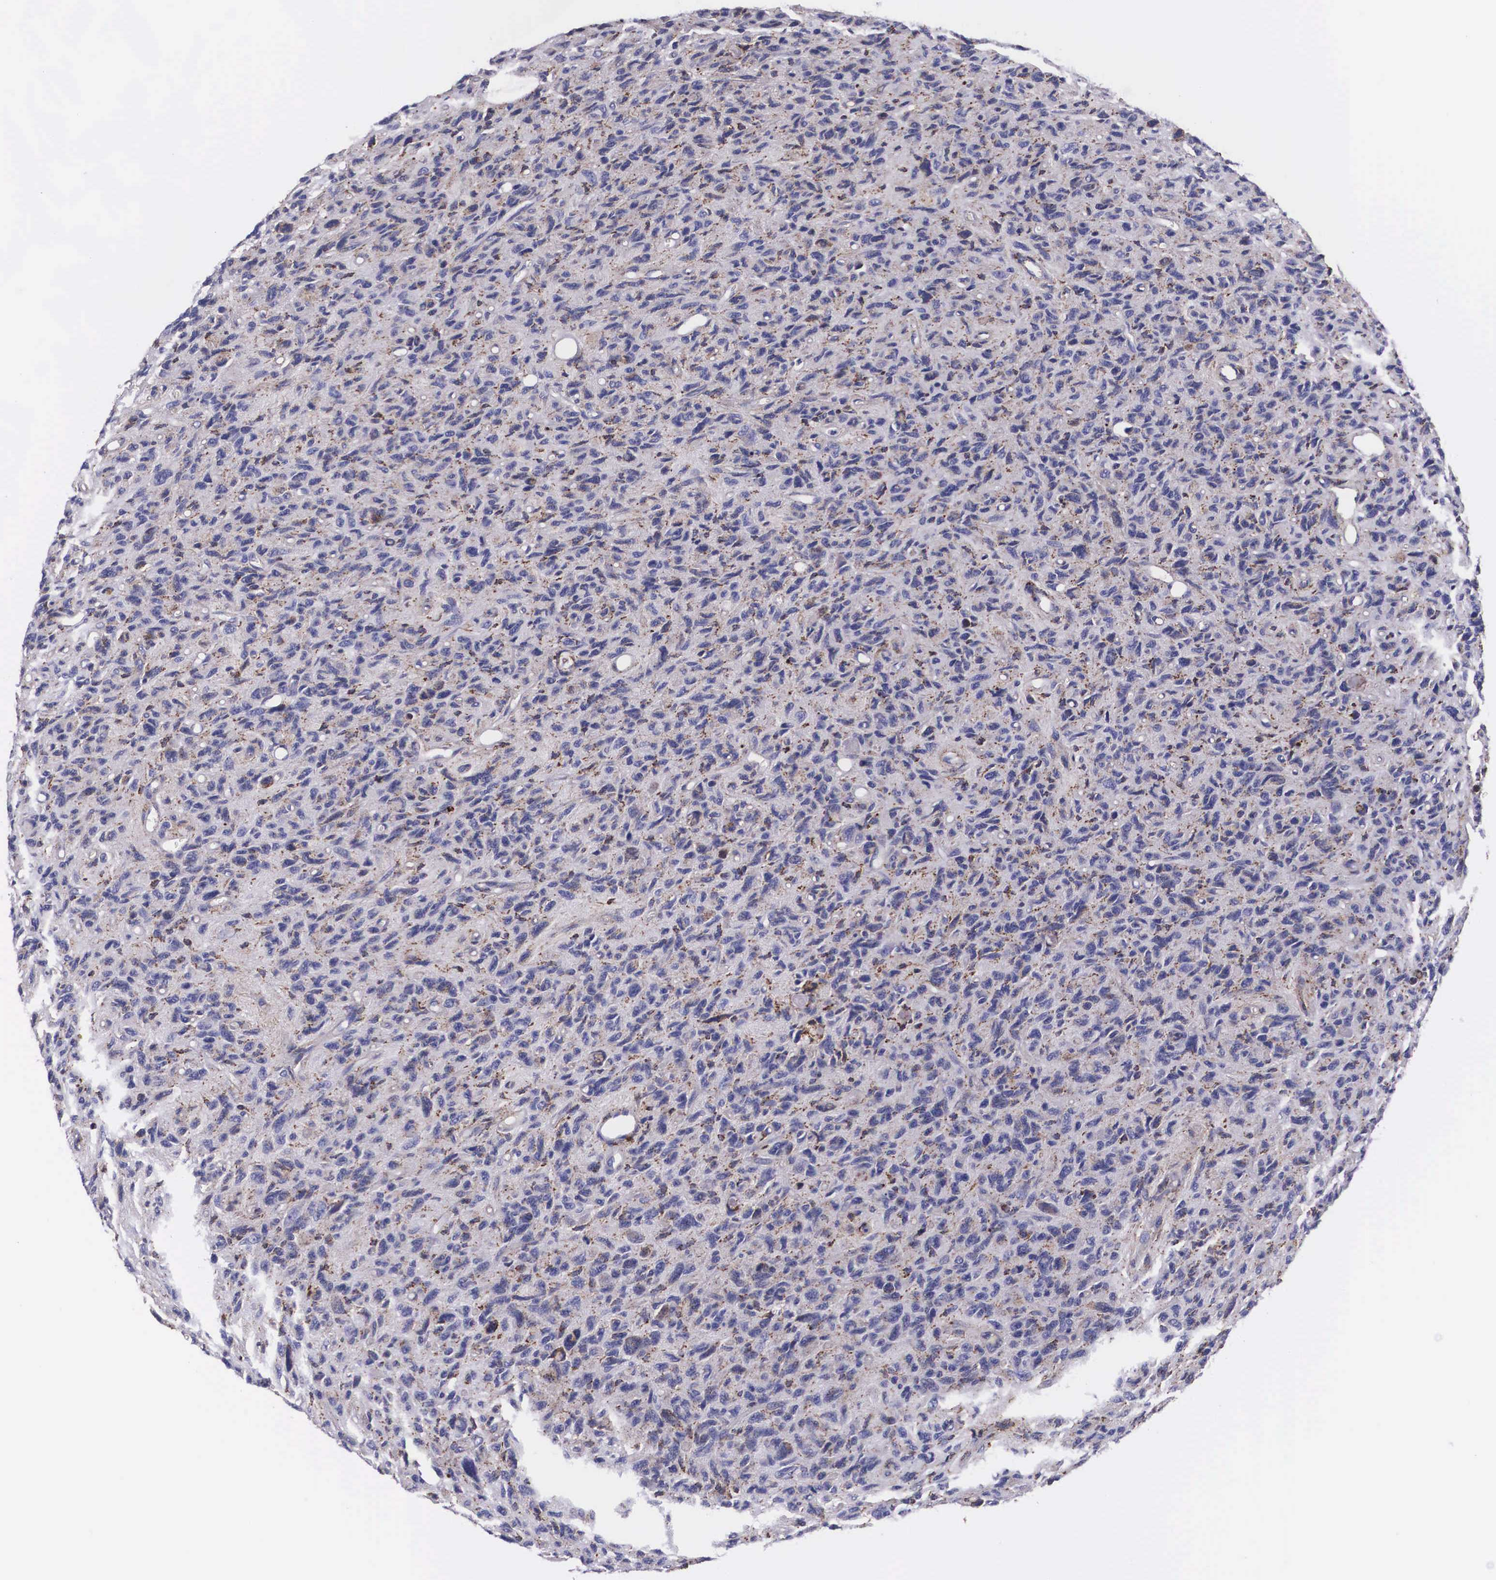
{"staining": {"intensity": "weak", "quantity": "25%-75%", "location": "cytoplasmic/membranous"}, "tissue": "glioma", "cell_type": "Tumor cells", "image_type": "cancer", "snomed": [{"axis": "morphology", "description": "Glioma, malignant, High grade"}, {"axis": "topography", "description": "Brain"}], "caption": "Malignant glioma (high-grade) stained with a protein marker reveals weak staining in tumor cells.", "gene": "NAGA", "patient": {"sex": "female", "age": 60}}